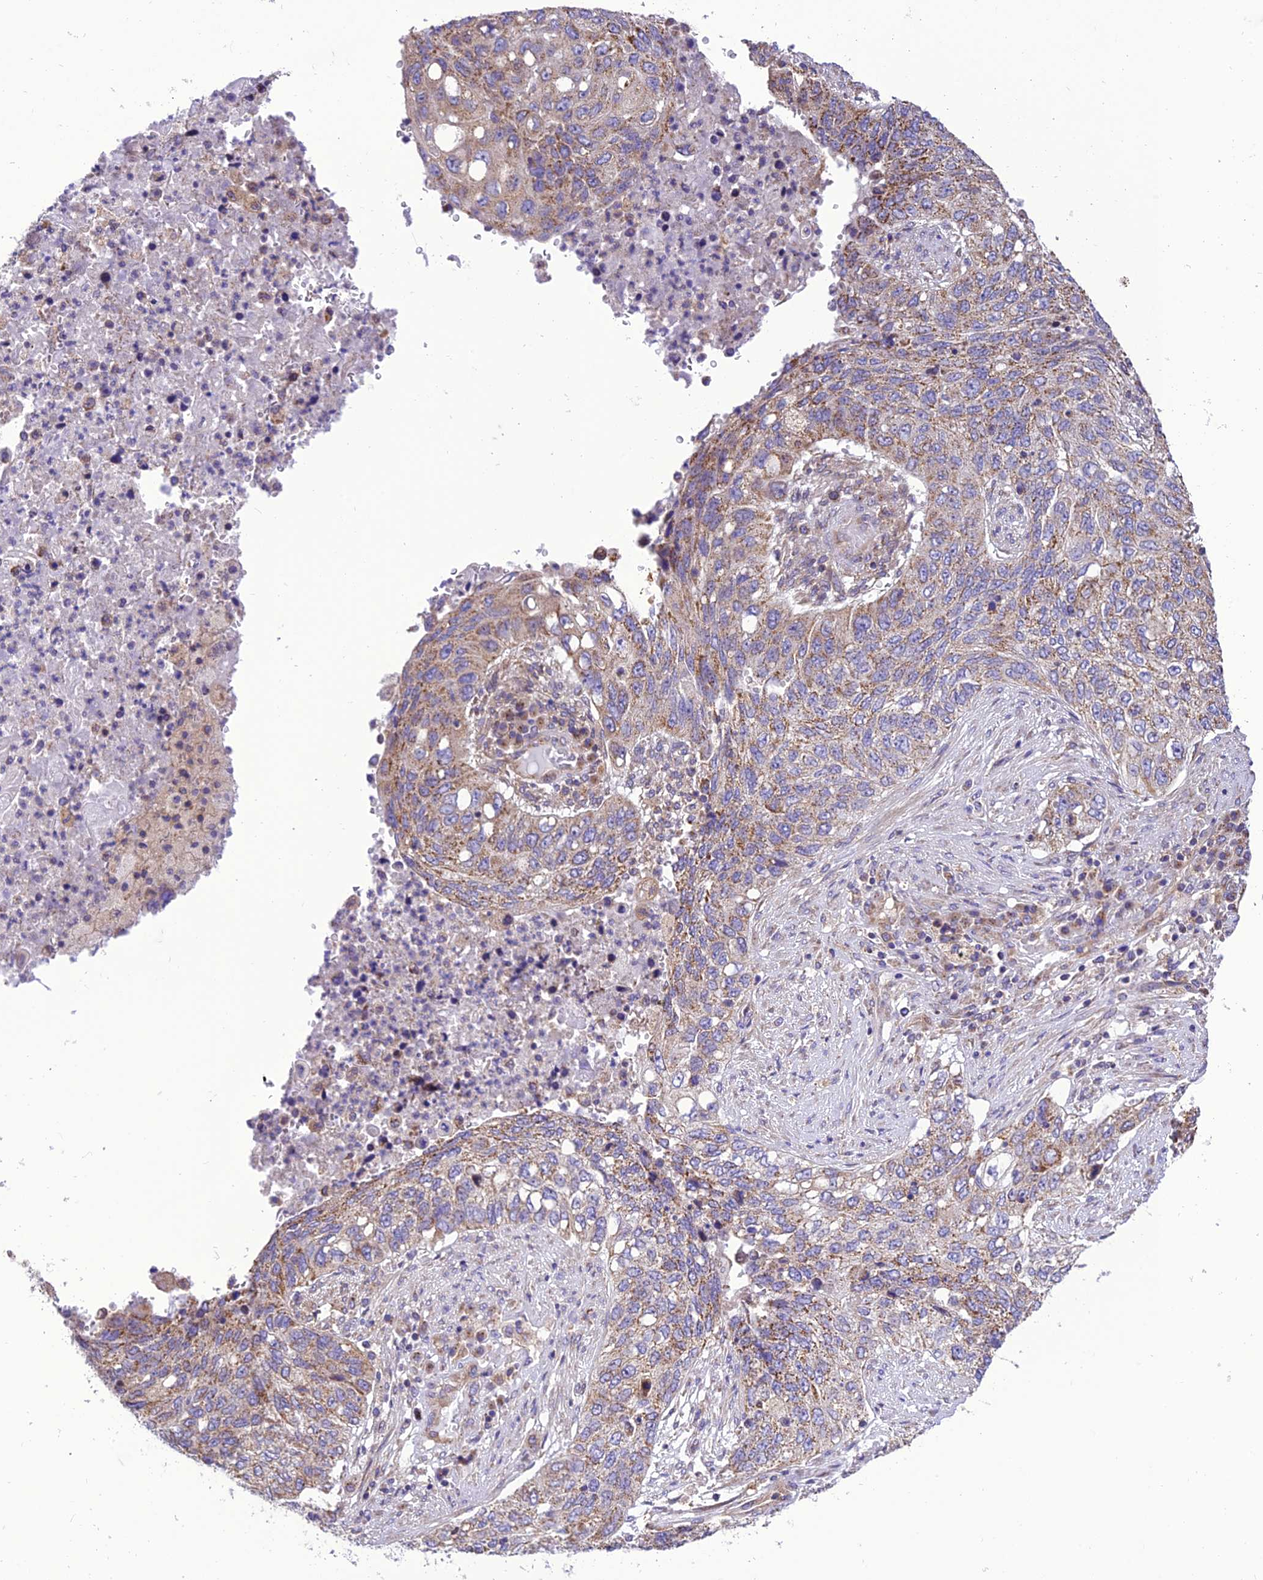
{"staining": {"intensity": "moderate", "quantity": "25%-75%", "location": "cytoplasmic/membranous"}, "tissue": "lung cancer", "cell_type": "Tumor cells", "image_type": "cancer", "snomed": [{"axis": "morphology", "description": "Squamous cell carcinoma, NOS"}, {"axis": "topography", "description": "Lung"}], "caption": "About 25%-75% of tumor cells in lung squamous cell carcinoma display moderate cytoplasmic/membranous protein positivity as visualized by brown immunohistochemical staining.", "gene": "MAP3K12", "patient": {"sex": "female", "age": 63}}